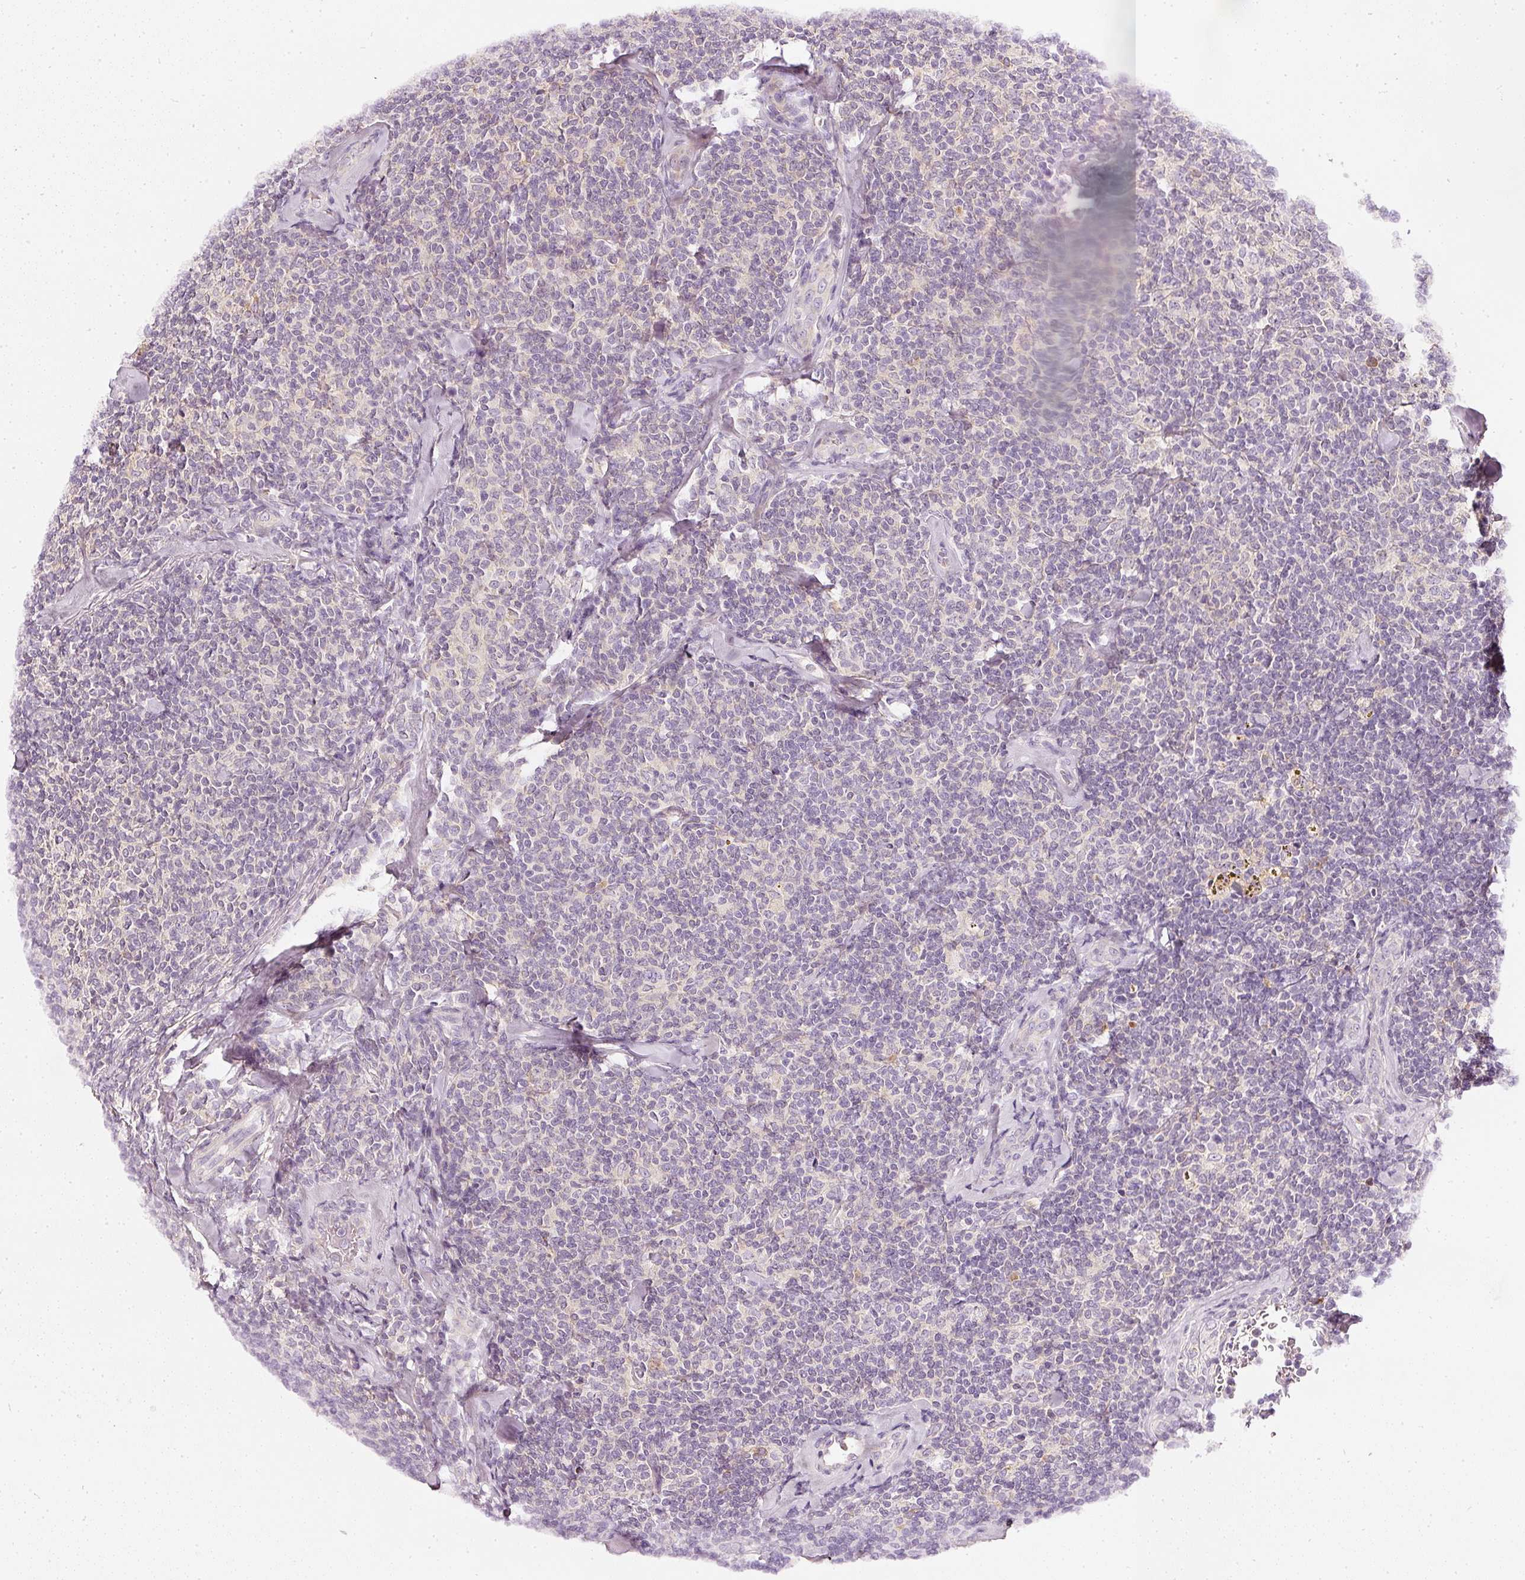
{"staining": {"intensity": "negative", "quantity": "none", "location": "none"}, "tissue": "lymphoma", "cell_type": "Tumor cells", "image_type": "cancer", "snomed": [{"axis": "morphology", "description": "Malignant lymphoma, non-Hodgkin's type, Low grade"}, {"axis": "topography", "description": "Lymph node"}], "caption": "Lymphoma stained for a protein using IHC demonstrates no positivity tumor cells.", "gene": "CNP", "patient": {"sex": "female", "age": 56}}